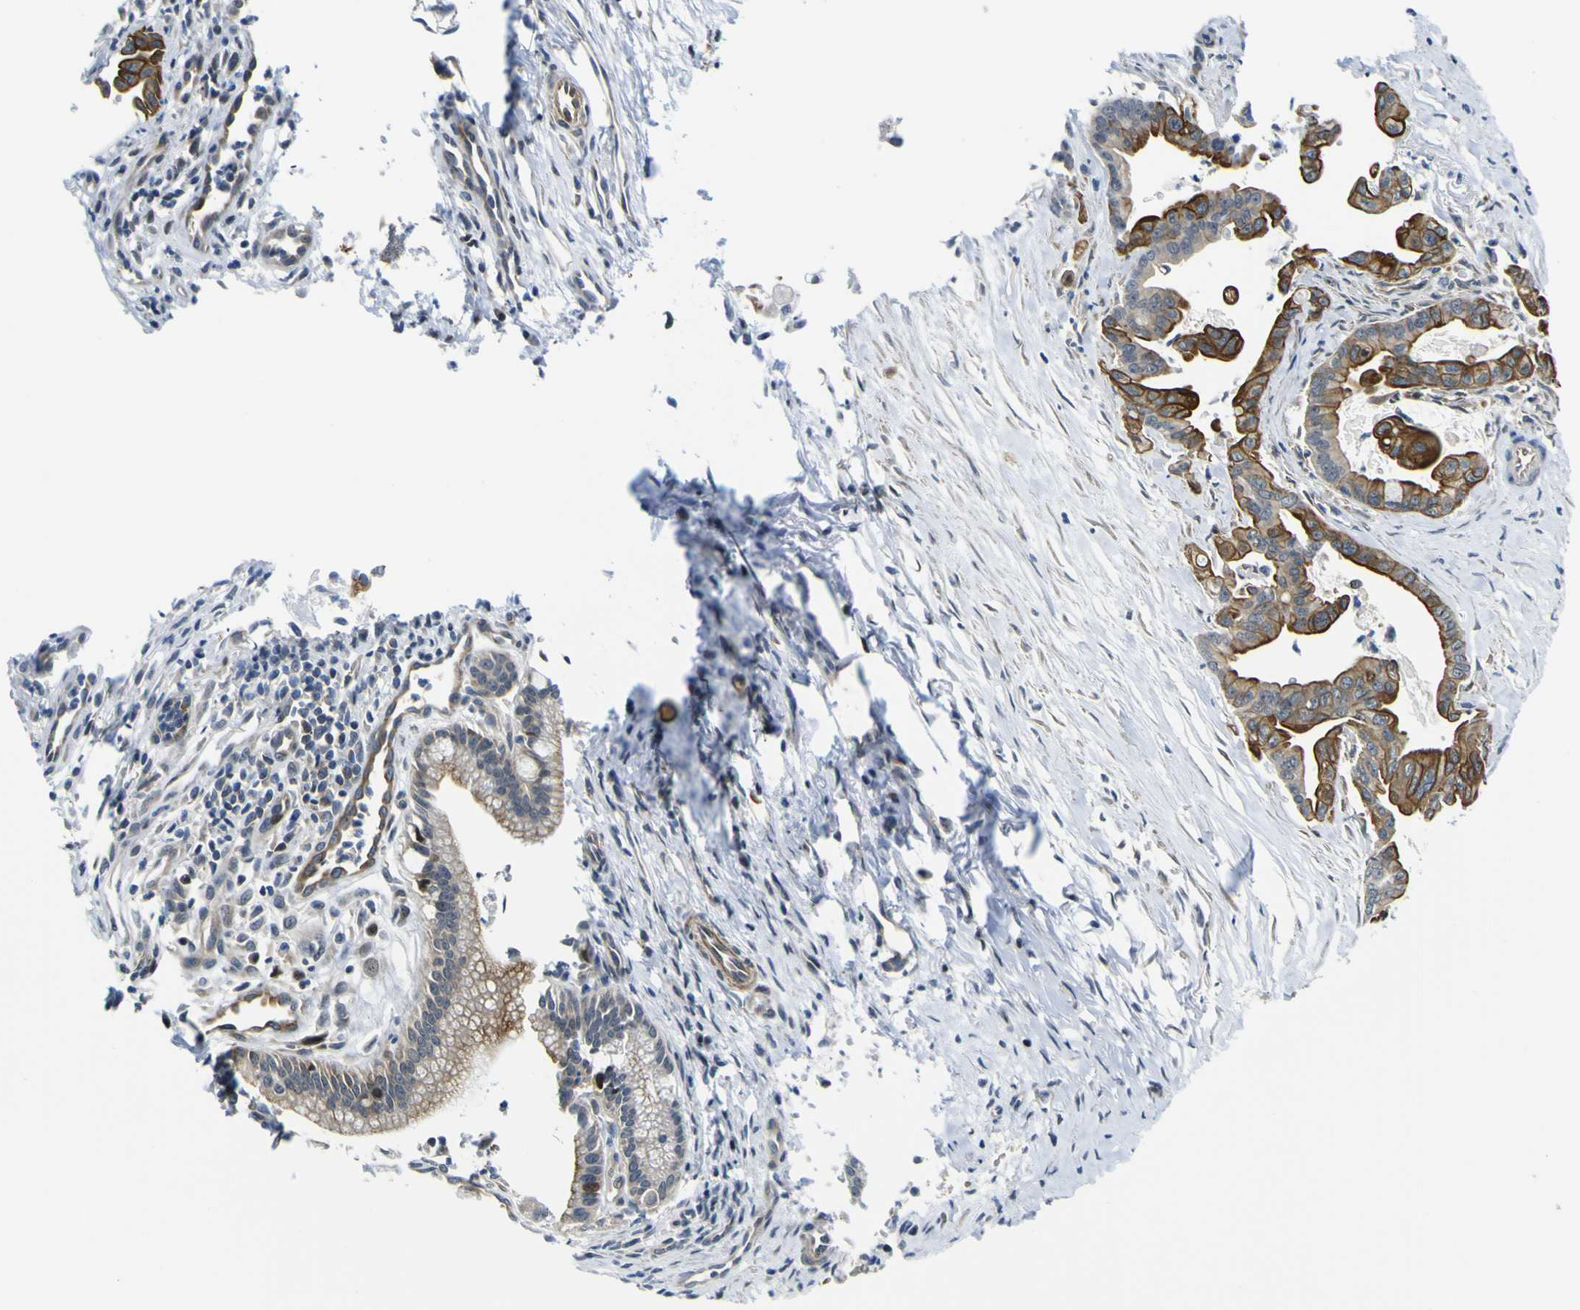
{"staining": {"intensity": "strong", "quantity": ">75%", "location": "cytoplasmic/membranous"}, "tissue": "pancreatic cancer", "cell_type": "Tumor cells", "image_type": "cancer", "snomed": [{"axis": "morphology", "description": "Adenocarcinoma, NOS"}, {"axis": "topography", "description": "Pancreas"}], "caption": "Pancreatic adenocarcinoma stained with a protein marker reveals strong staining in tumor cells.", "gene": "KDM7A", "patient": {"sex": "female", "age": 75}}